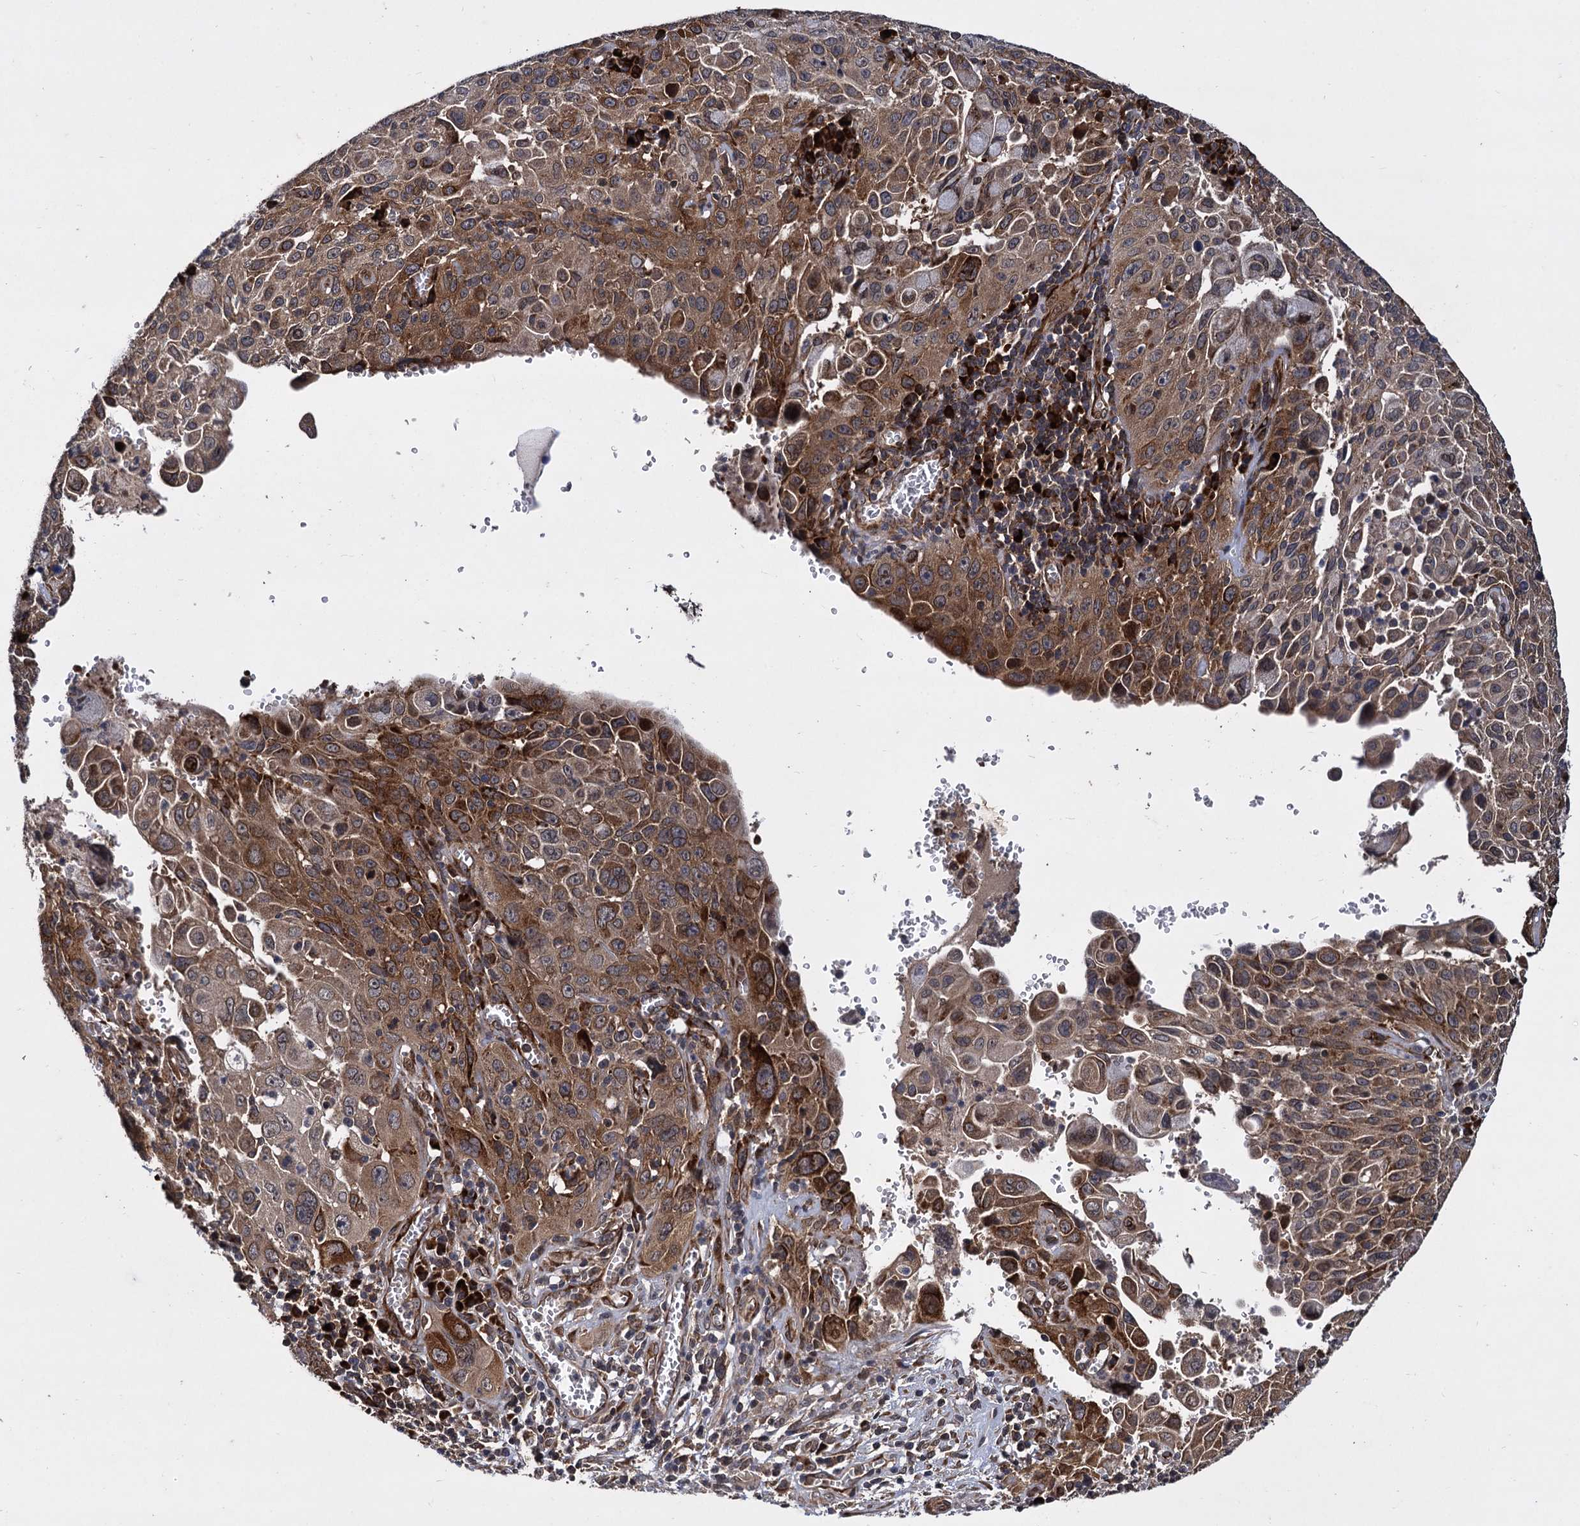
{"staining": {"intensity": "moderate", "quantity": "25%-75%", "location": "cytoplasmic/membranous"}, "tissue": "cervical cancer", "cell_type": "Tumor cells", "image_type": "cancer", "snomed": [{"axis": "morphology", "description": "Squamous cell carcinoma, NOS"}, {"axis": "topography", "description": "Cervix"}], "caption": "Immunohistochemistry (IHC) (DAB (3,3'-diaminobenzidine)) staining of cervical squamous cell carcinoma displays moderate cytoplasmic/membranous protein staining in approximately 25%-75% of tumor cells.", "gene": "INPPL1", "patient": {"sex": "female", "age": 42}}